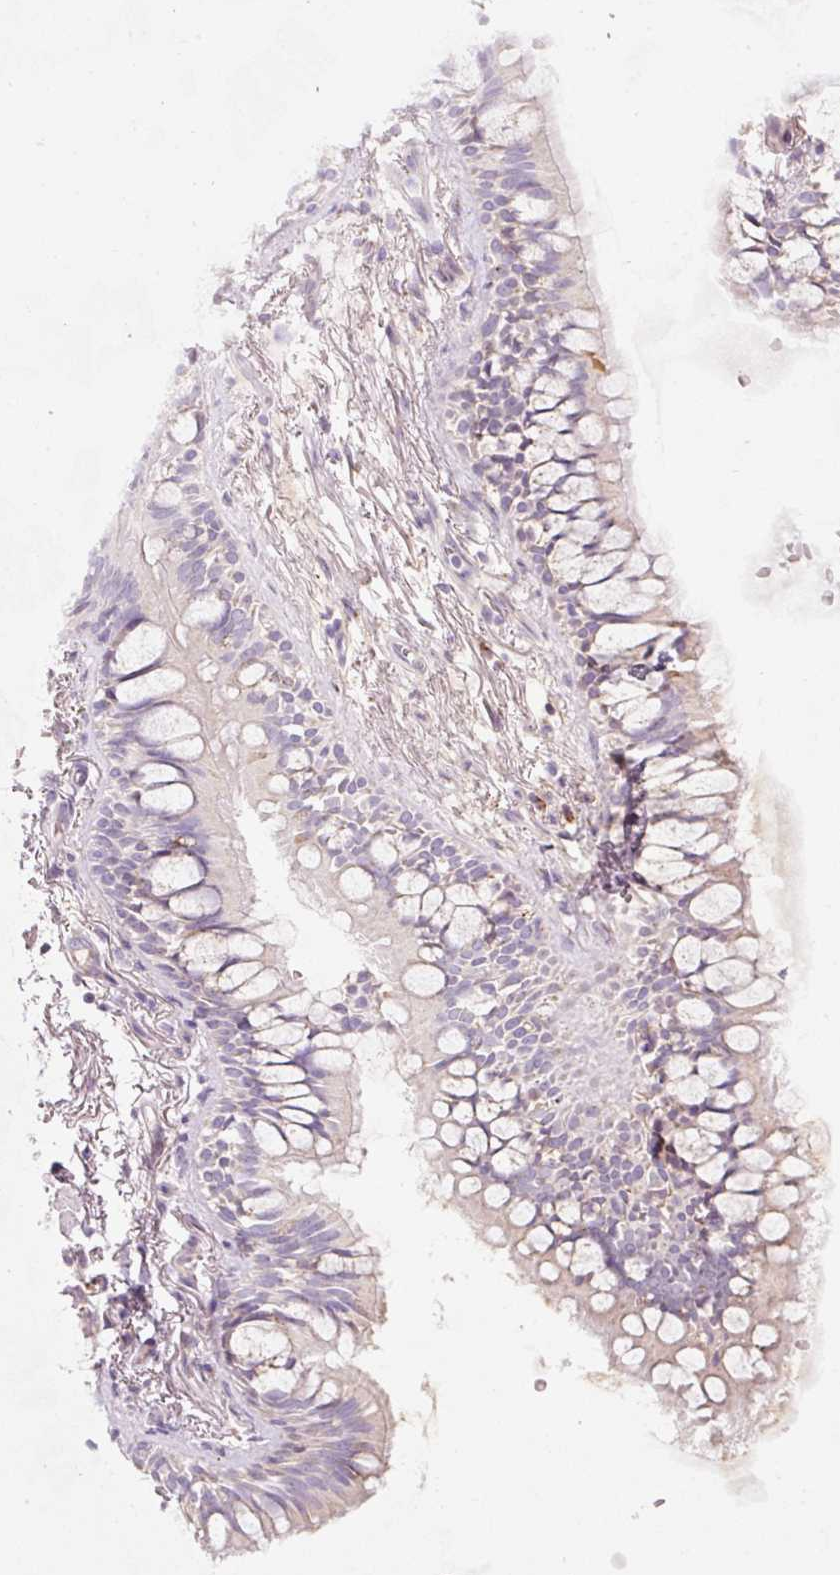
{"staining": {"intensity": "weak", "quantity": "<25%", "location": "cytoplasmic/membranous"}, "tissue": "soft tissue", "cell_type": "Chondrocytes", "image_type": "normal", "snomed": [{"axis": "morphology", "description": "Normal tissue, NOS"}, {"axis": "topography", "description": "Bronchus"}], "caption": "Immunohistochemistry (IHC) of normal human soft tissue reveals no expression in chondrocytes. (Brightfield microscopy of DAB immunohistochemistry (IHC) at high magnification).", "gene": "NBPF11", "patient": {"sex": "male", "age": 70}}